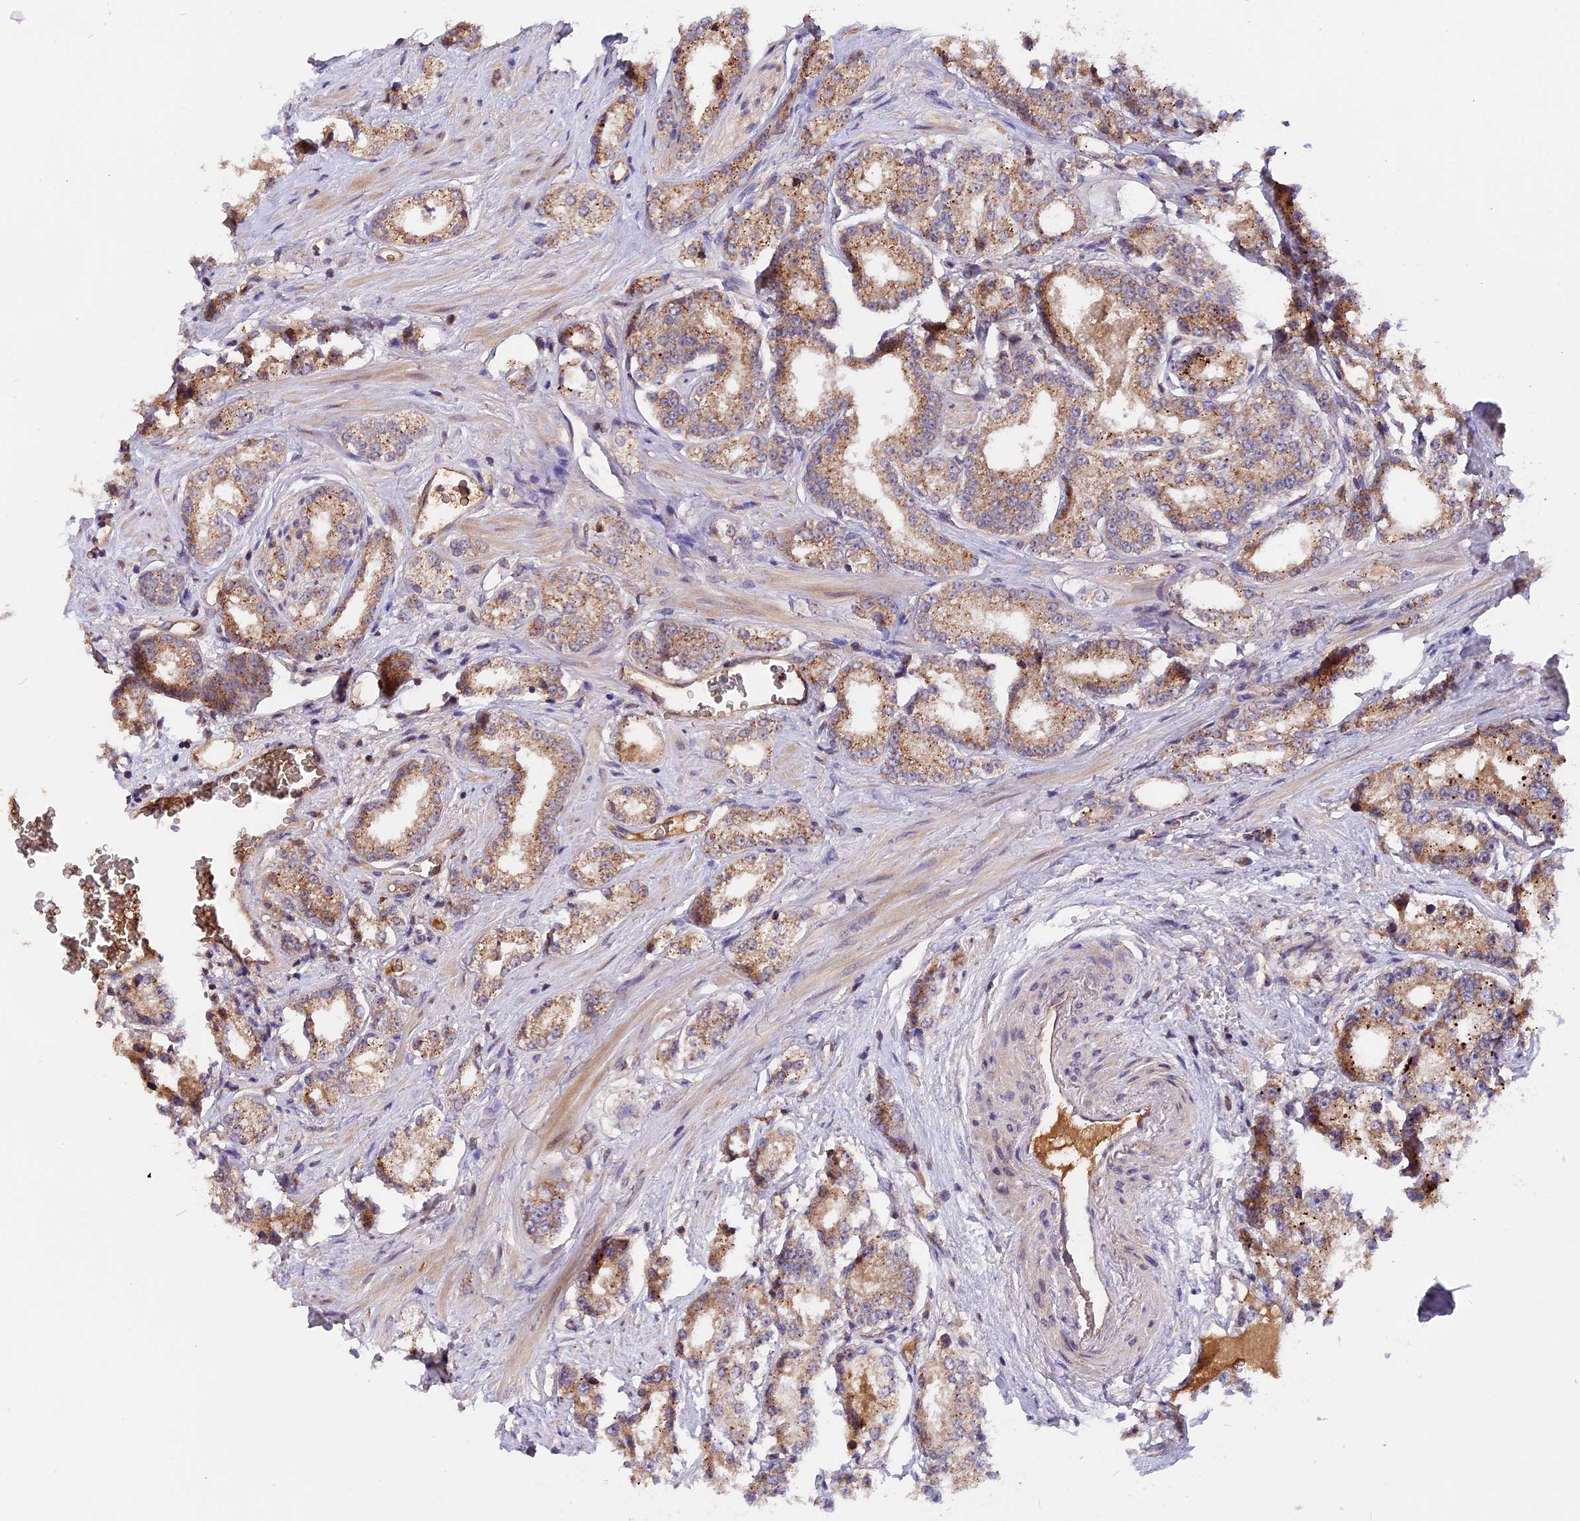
{"staining": {"intensity": "moderate", "quantity": ">75%", "location": "cytoplasmic/membranous"}, "tissue": "prostate cancer", "cell_type": "Tumor cells", "image_type": "cancer", "snomed": [{"axis": "morphology", "description": "Normal tissue, NOS"}, {"axis": "morphology", "description": "Adenocarcinoma, High grade"}, {"axis": "topography", "description": "Prostate"}], "caption": "Immunohistochemical staining of human prostate cancer shows moderate cytoplasmic/membranous protein staining in about >75% of tumor cells. The staining was performed using DAB (3,3'-diaminobenzidine) to visualize the protein expression in brown, while the nuclei were stained in blue with hematoxylin (Magnification: 20x).", "gene": "MARK4", "patient": {"sex": "male", "age": 83}}